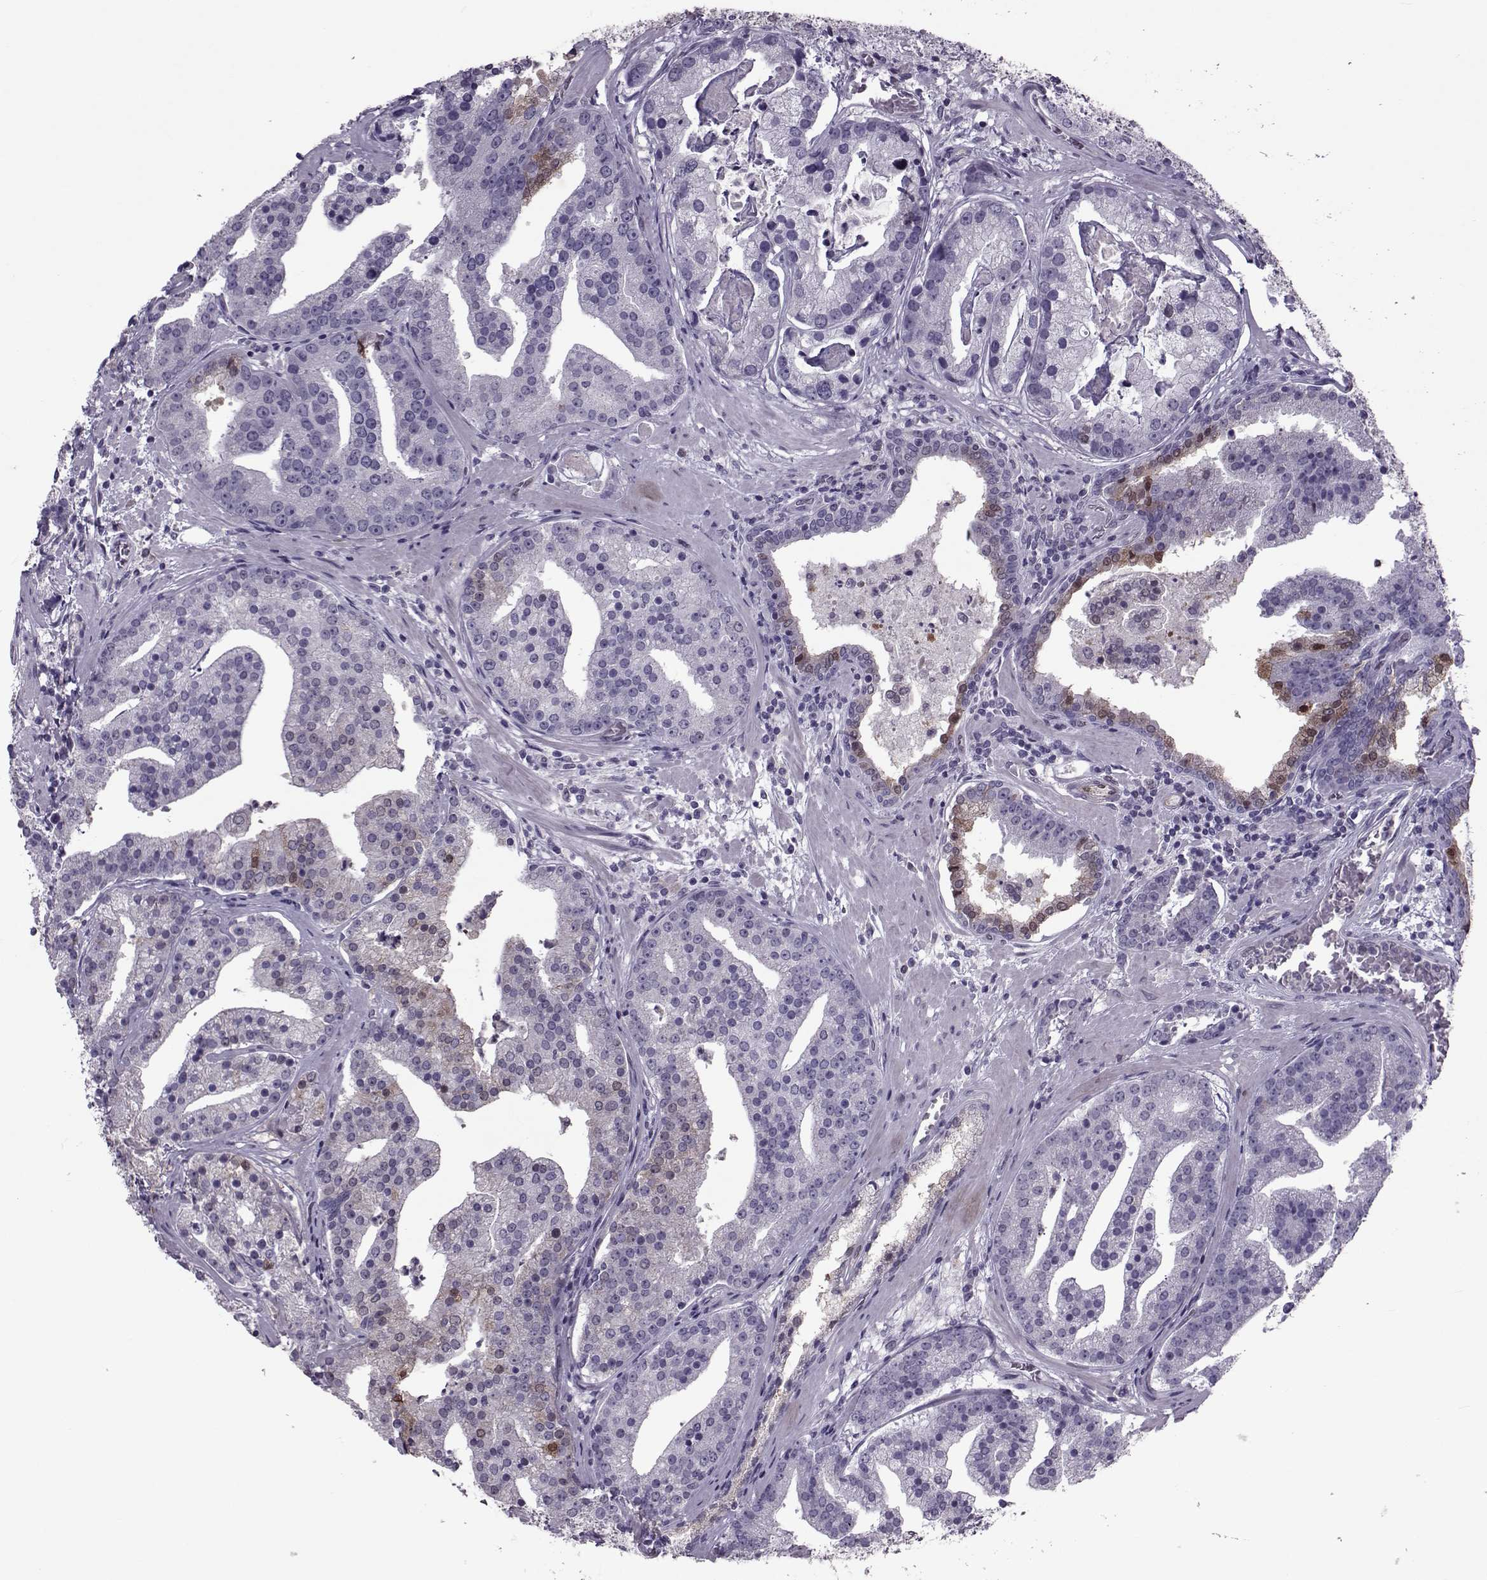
{"staining": {"intensity": "moderate", "quantity": "<25%", "location": "cytoplasmic/membranous,nuclear"}, "tissue": "prostate cancer", "cell_type": "Tumor cells", "image_type": "cancer", "snomed": [{"axis": "morphology", "description": "Adenocarcinoma, NOS"}, {"axis": "topography", "description": "Prostate and seminal vesicle, NOS"}, {"axis": "topography", "description": "Prostate"}], "caption": "The photomicrograph reveals immunohistochemical staining of prostate cancer (adenocarcinoma). There is moderate cytoplasmic/membranous and nuclear positivity is seen in approximately <25% of tumor cells.", "gene": "ASRGL1", "patient": {"sex": "male", "age": 44}}